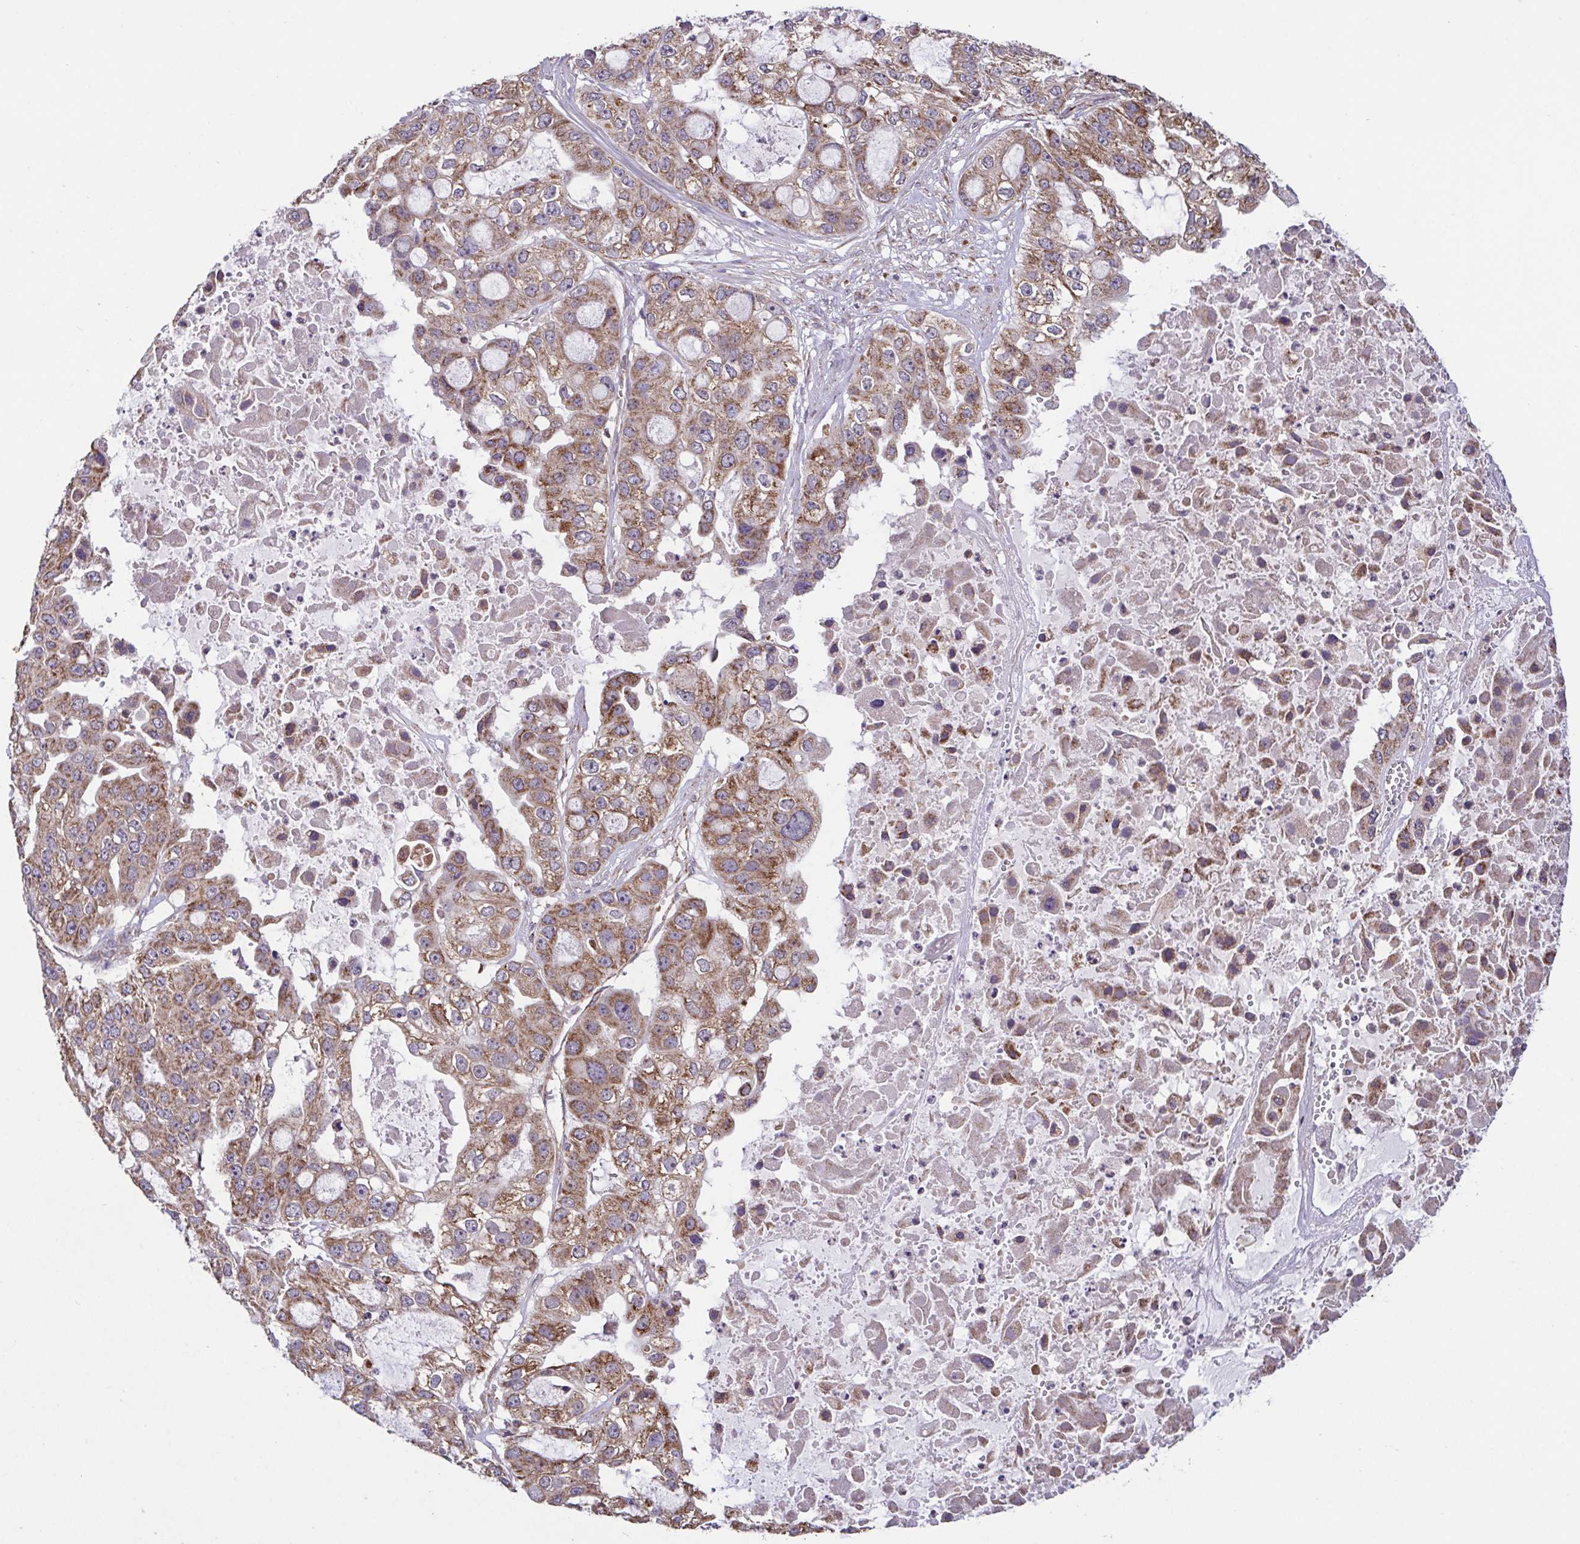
{"staining": {"intensity": "moderate", "quantity": "25%-75%", "location": "cytoplasmic/membranous"}, "tissue": "ovarian cancer", "cell_type": "Tumor cells", "image_type": "cancer", "snomed": [{"axis": "morphology", "description": "Cystadenocarcinoma, serous, NOS"}, {"axis": "topography", "description": "Ovary"}], "caption": "Moderate cytoplasmic/membranous protein positivity is present in approximately 25%-75% of tumor cells in ovarian cancer (serous cystadenocarcinoma).", "gene": "DIP2B", "patient": {"sex": "female", "age": 56}}